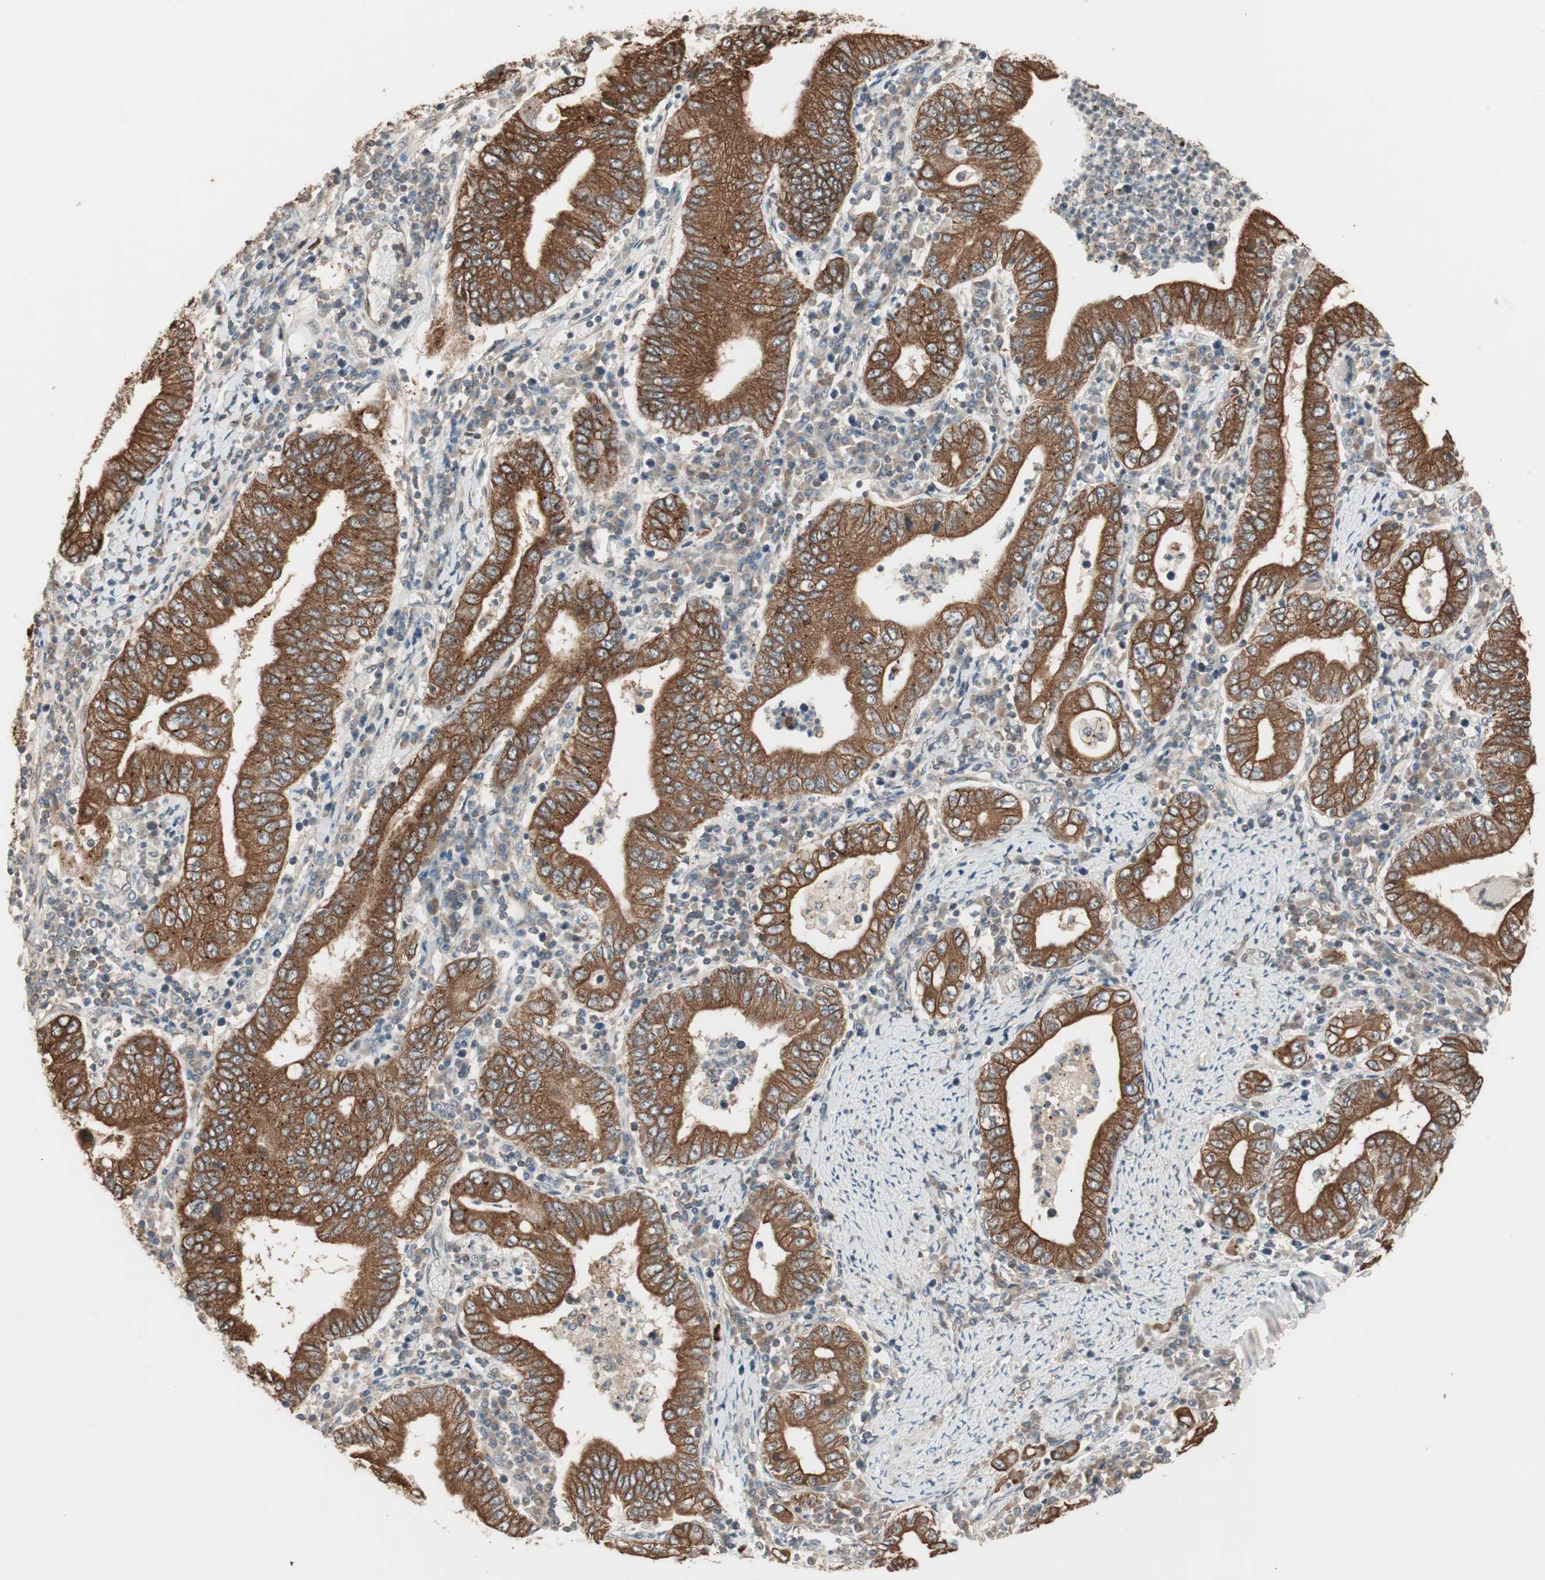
{"staining": {"intensity": "strong", "quantity": ">75%", "location": "cytoplasmic/membranous"}, "tissue": "stomach cancer", "cell_type": "Tumor cells", "image_type": "cancer", "snomed": [{"axis": "morphology", "description": "Normal tissue, NOS"}, {"axis": "morphology", "description": "Adenocarcinoma, NOS"}, {"axis": "topography", "description": "Esophagus"}, {"axis": "topography", "description": "Stomach, upper"}, {"axis": "topography", "description": "Peripheral nerve tissue"}], "caption": "Protein expression analysis of human stomach cancer (adenocarcinoma) reveals strong cytoplasmic/membranous positivity in about >75% of tumor cells.", "gene": "FBXO5", "patient": {"sex": "male", "age": 62}}